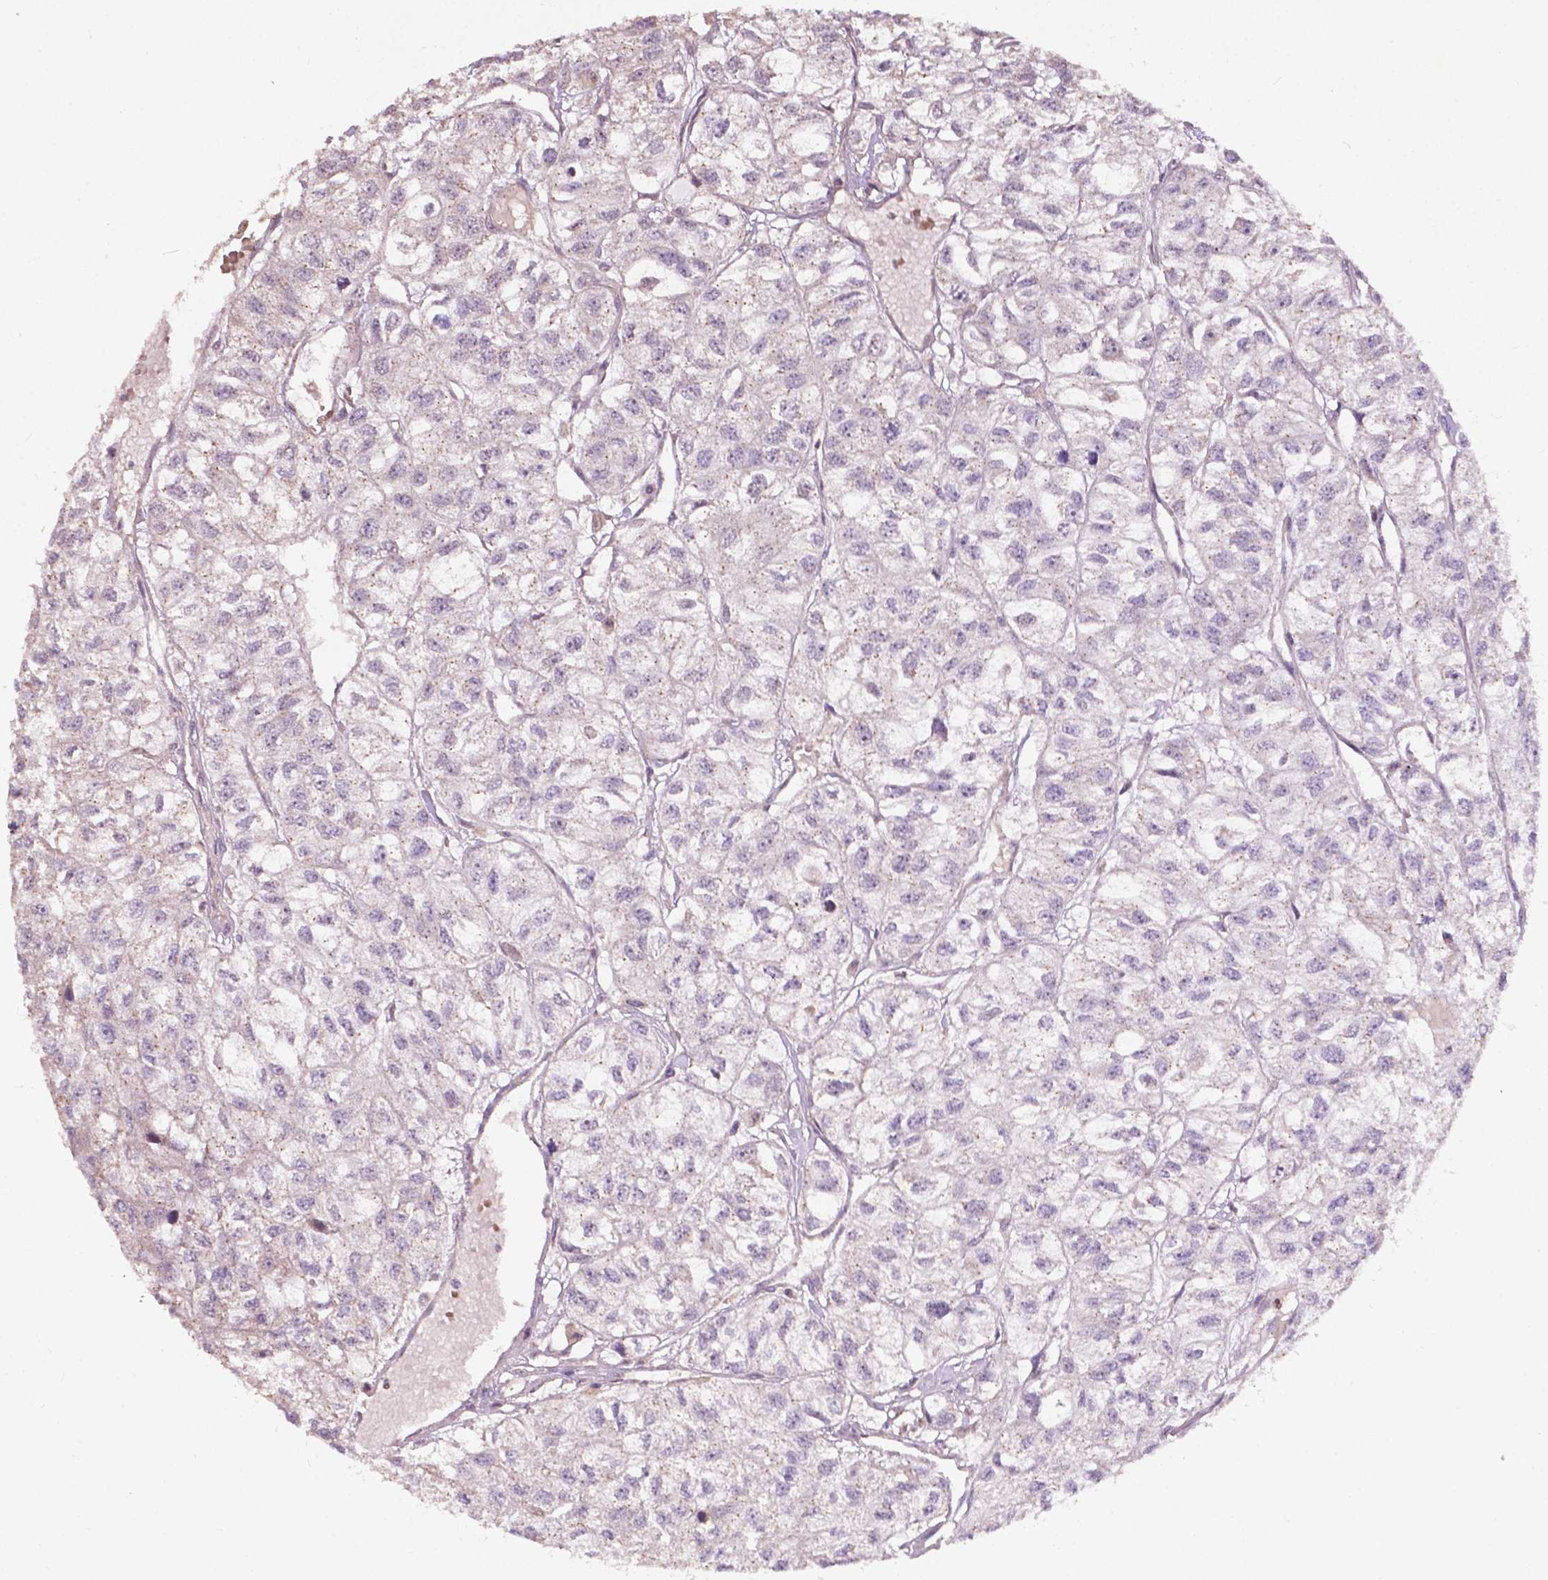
{"staining": {"intensity": "negative", "quantity": "none", "location": "none"}, "tissue": "renal cancer", "cell_type": "Tumor cells", "image_type": "cancer", "snomed": [{"axis": "morphology", "description": "Adenocarcinoma, NOS"}, {"axis": "topography", "description": "Kidney"}], "caption": "Protein analysis of renal cancer (adenocarcinoma) exhibits no significant positivity in tumor cells.", "gene": "DUSP16", "patient": {"sex": "male", "age": 56}}